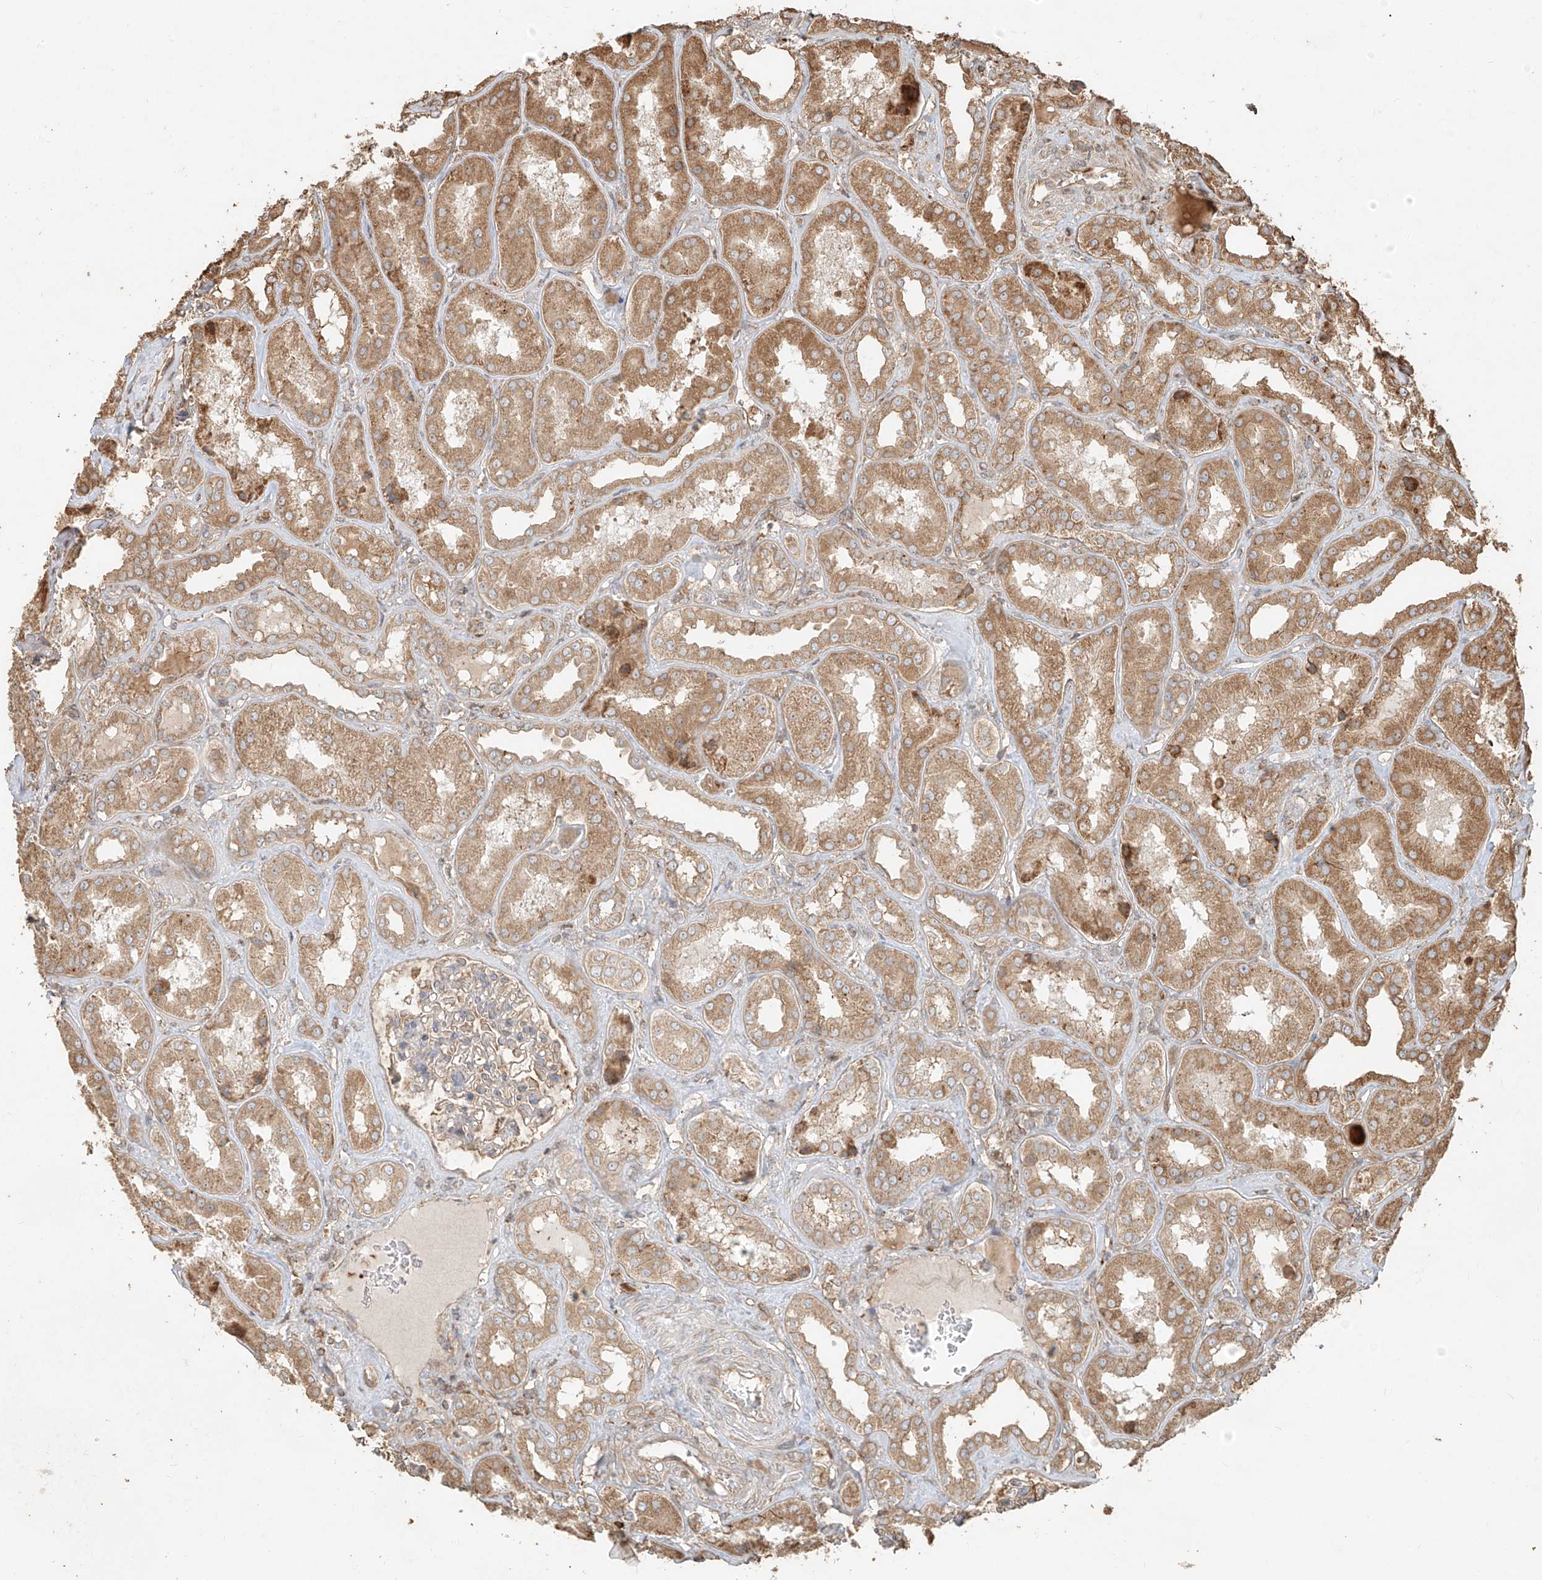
{"staining": {"intensity": "moderate", "quantity": "25%-75%", "location": "cytoplasmic/membranous"}, "tissue": "kidney", "cell_type": "Cells in glomeruli", "image_type": "normal", "snomed": [{"axis": "morphology", "description": "Normal tissue, NOS"}, {"axis": "topography", "description": "Kidney"}], "caption": "Protein staining displays moderate cytoplasmic/membranous staining in approximately 25%-75% of cells in glomeruli in benign kidney.", "gene": "EFNB1", "patient": {"sex": "female", "age": 56}}